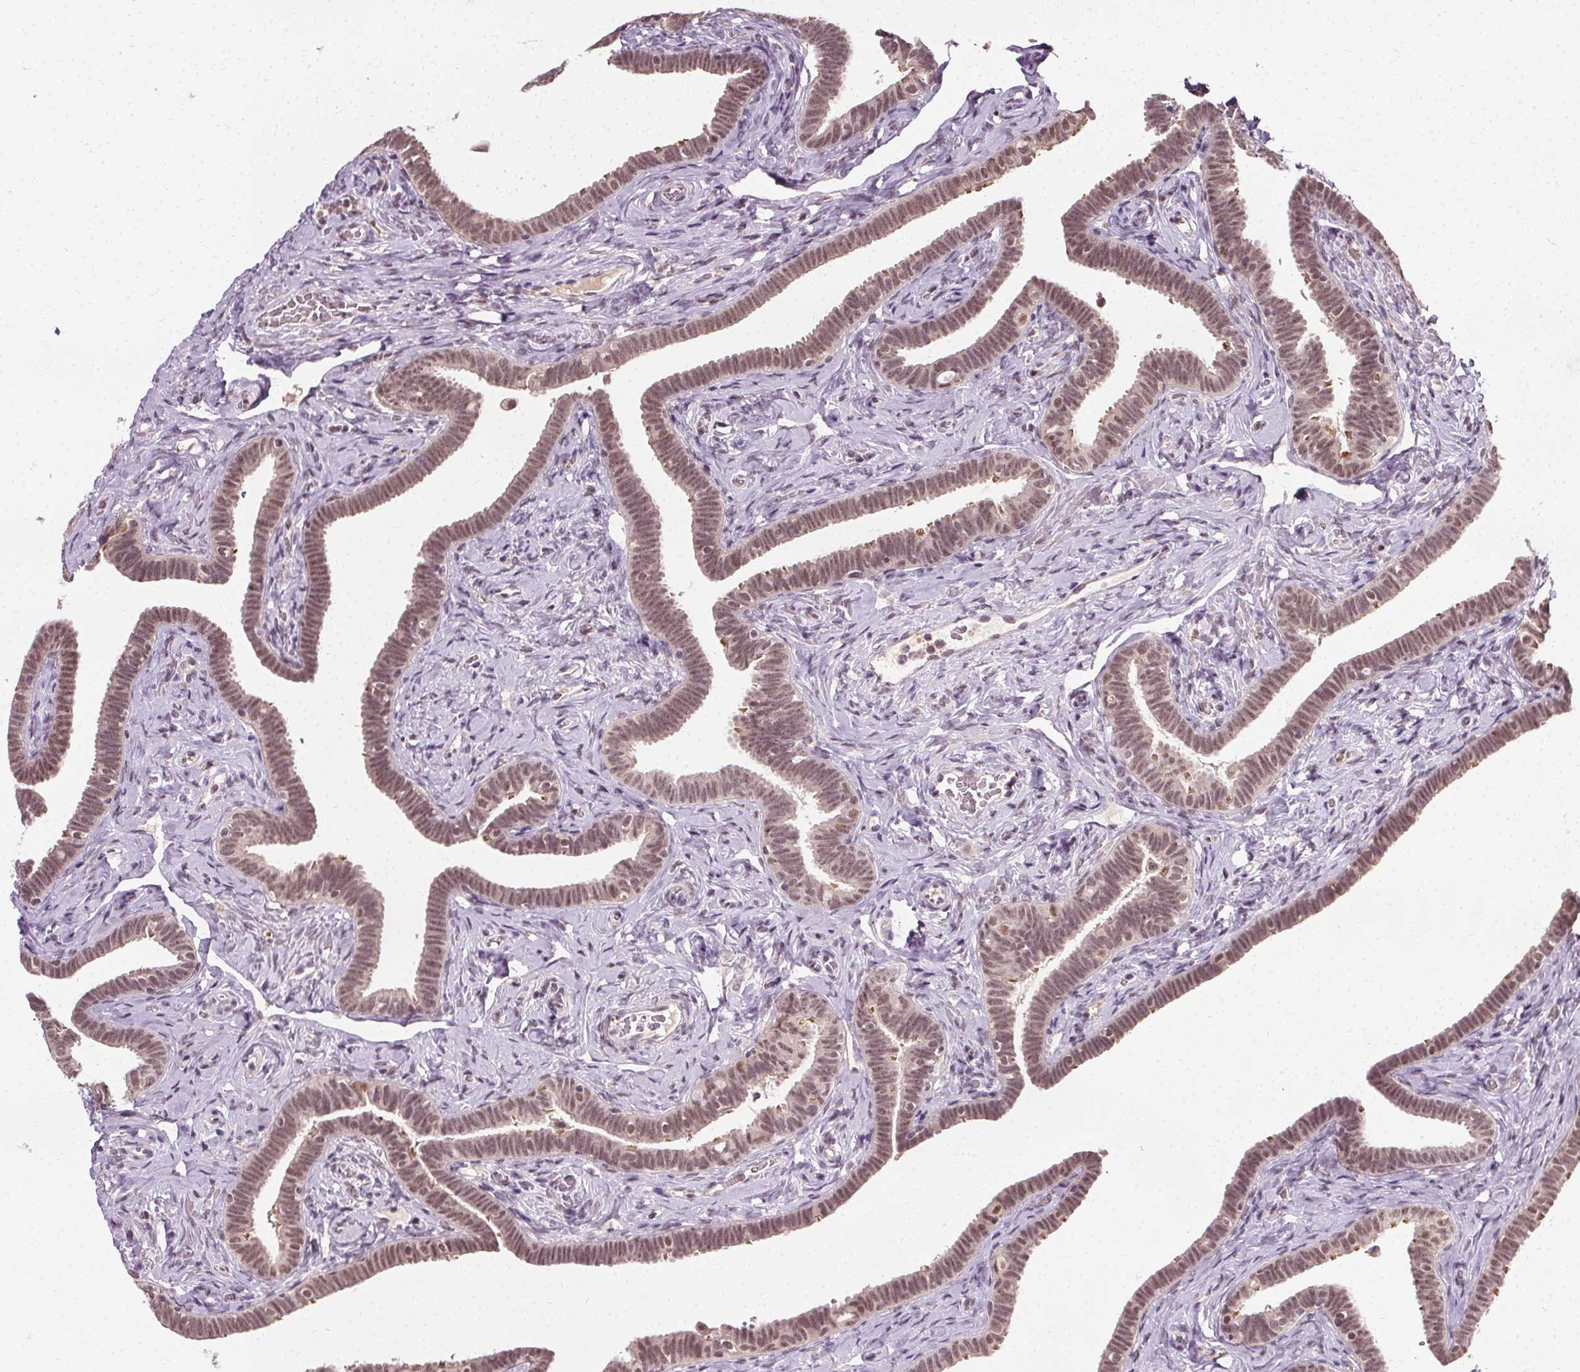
{"staining": {"intensity": "moderate", "quantity": ">75%", "location": "nuclear"}, "tissue": "fallopian tube", "cell_type": "Glandular cells", "image_type": "normal", "snomed": [{"axis": "morphology", "description": "Normal tissue, NOS"}, {"axis": "topography", "description": "Fallopian tube"}], "caption": "The histopathology image shows staining of normal fallopian tube, revealing moderate nuclear protein positivity (brown color) within glandular cells. (DAB (3,3'-diaminobenzidine) IHC with brightfield microscopy, high magnification).", "gene": "MED6", "patient": {"sex": "female", "age": 69}}